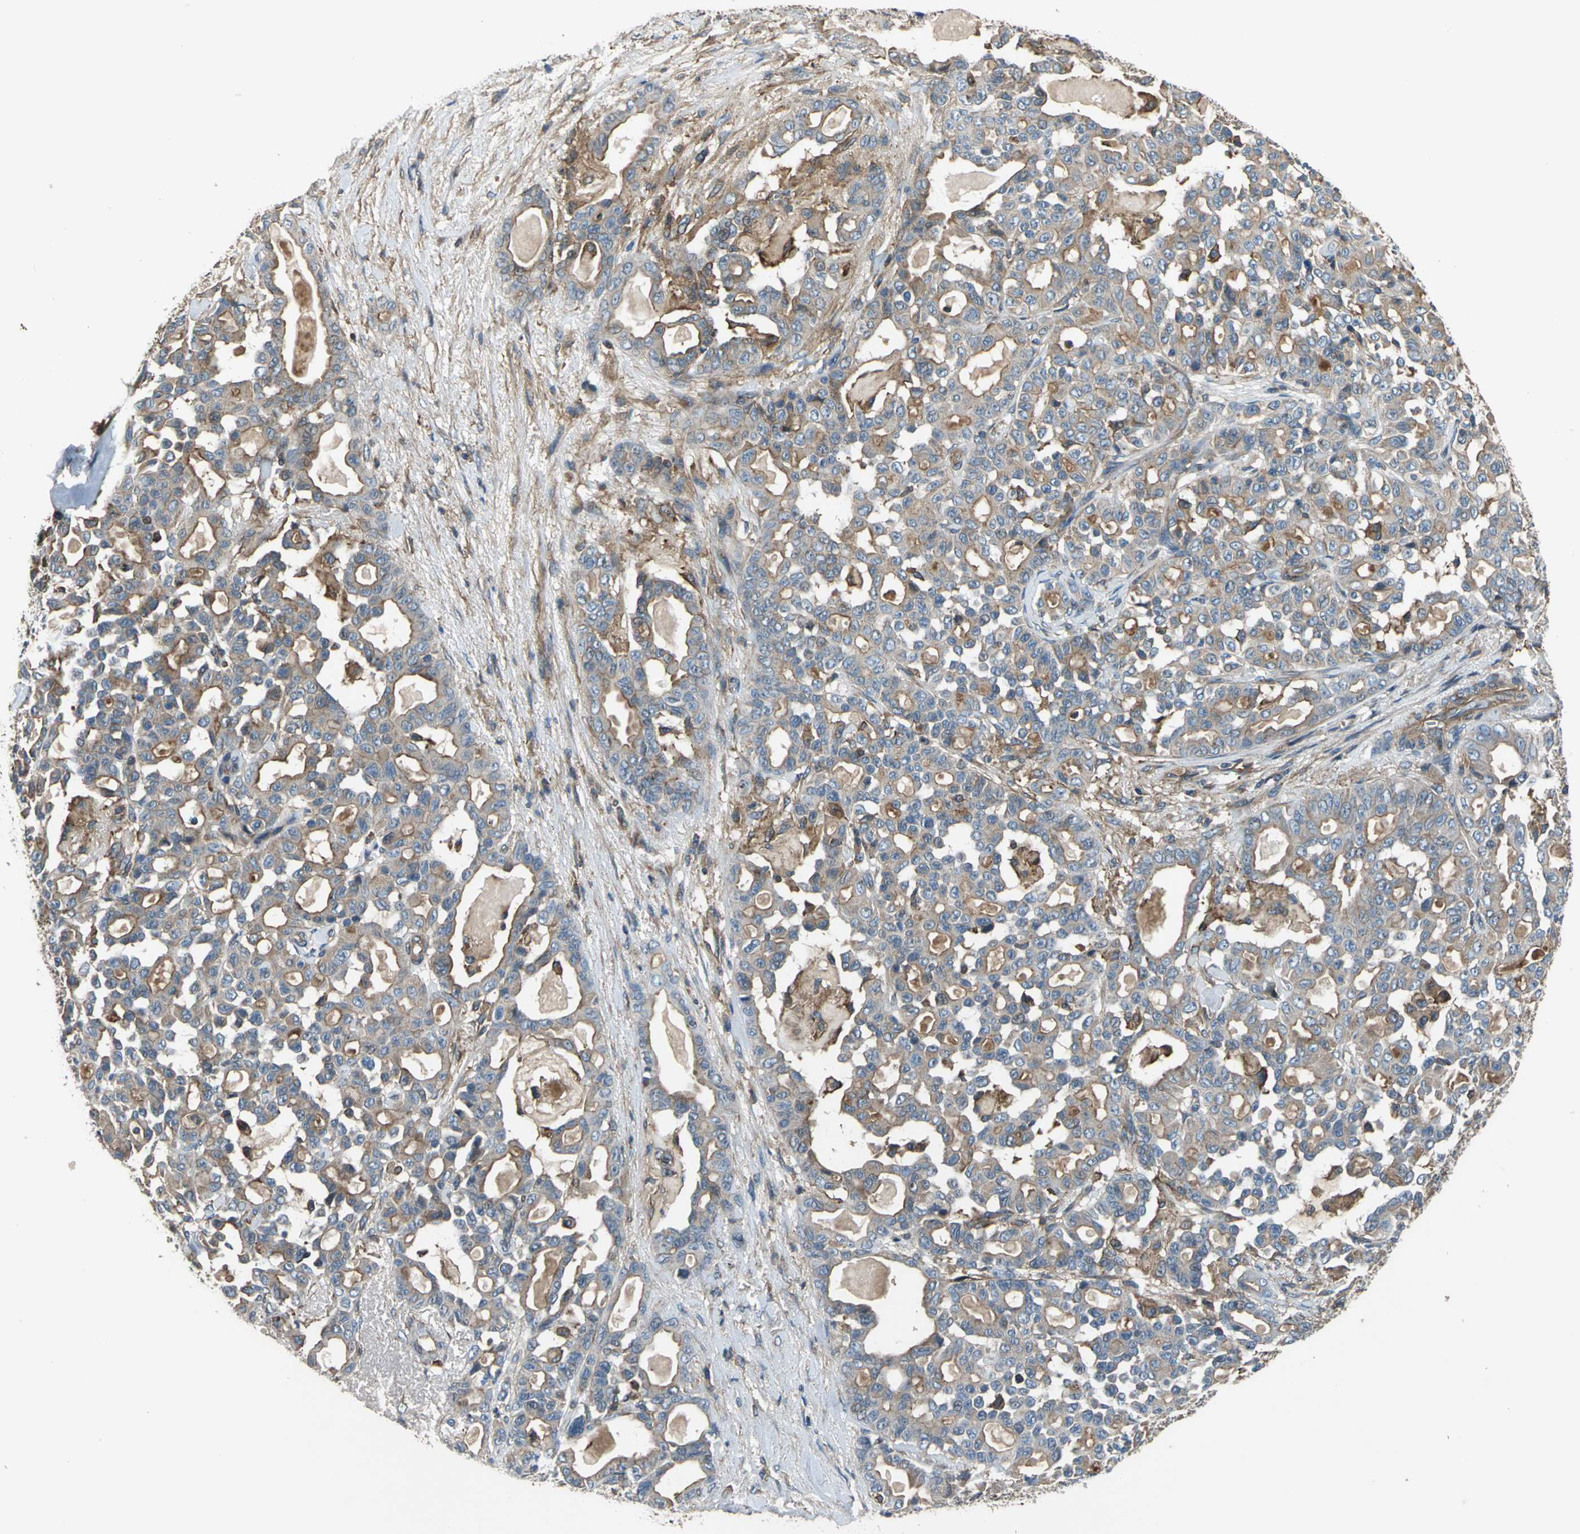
{"staining": {"intensity": "moderate", "quantity": ">75%", "location": "cytoplasmic/membranous"}, "tissue": "pancreatic cancer", "cell_type": "Tumor cells", "image_type": "cancer", "snomed": [{"axis": "morphology", "description": "Adenocarcinoma, NOS"}, {"axis": "topography", "description": "Pancreas"}], "caption": "Immunohistochemical staining of human pancreatic cancer reveals medium levels of moderate cytoplasmic/membranous protein expression in about >75% of tumor cells. (Brightfield microscopy of DAB IHC at high magnification).", "gene": "PARVA", "patient": {"sex": "male", "age": 63}}